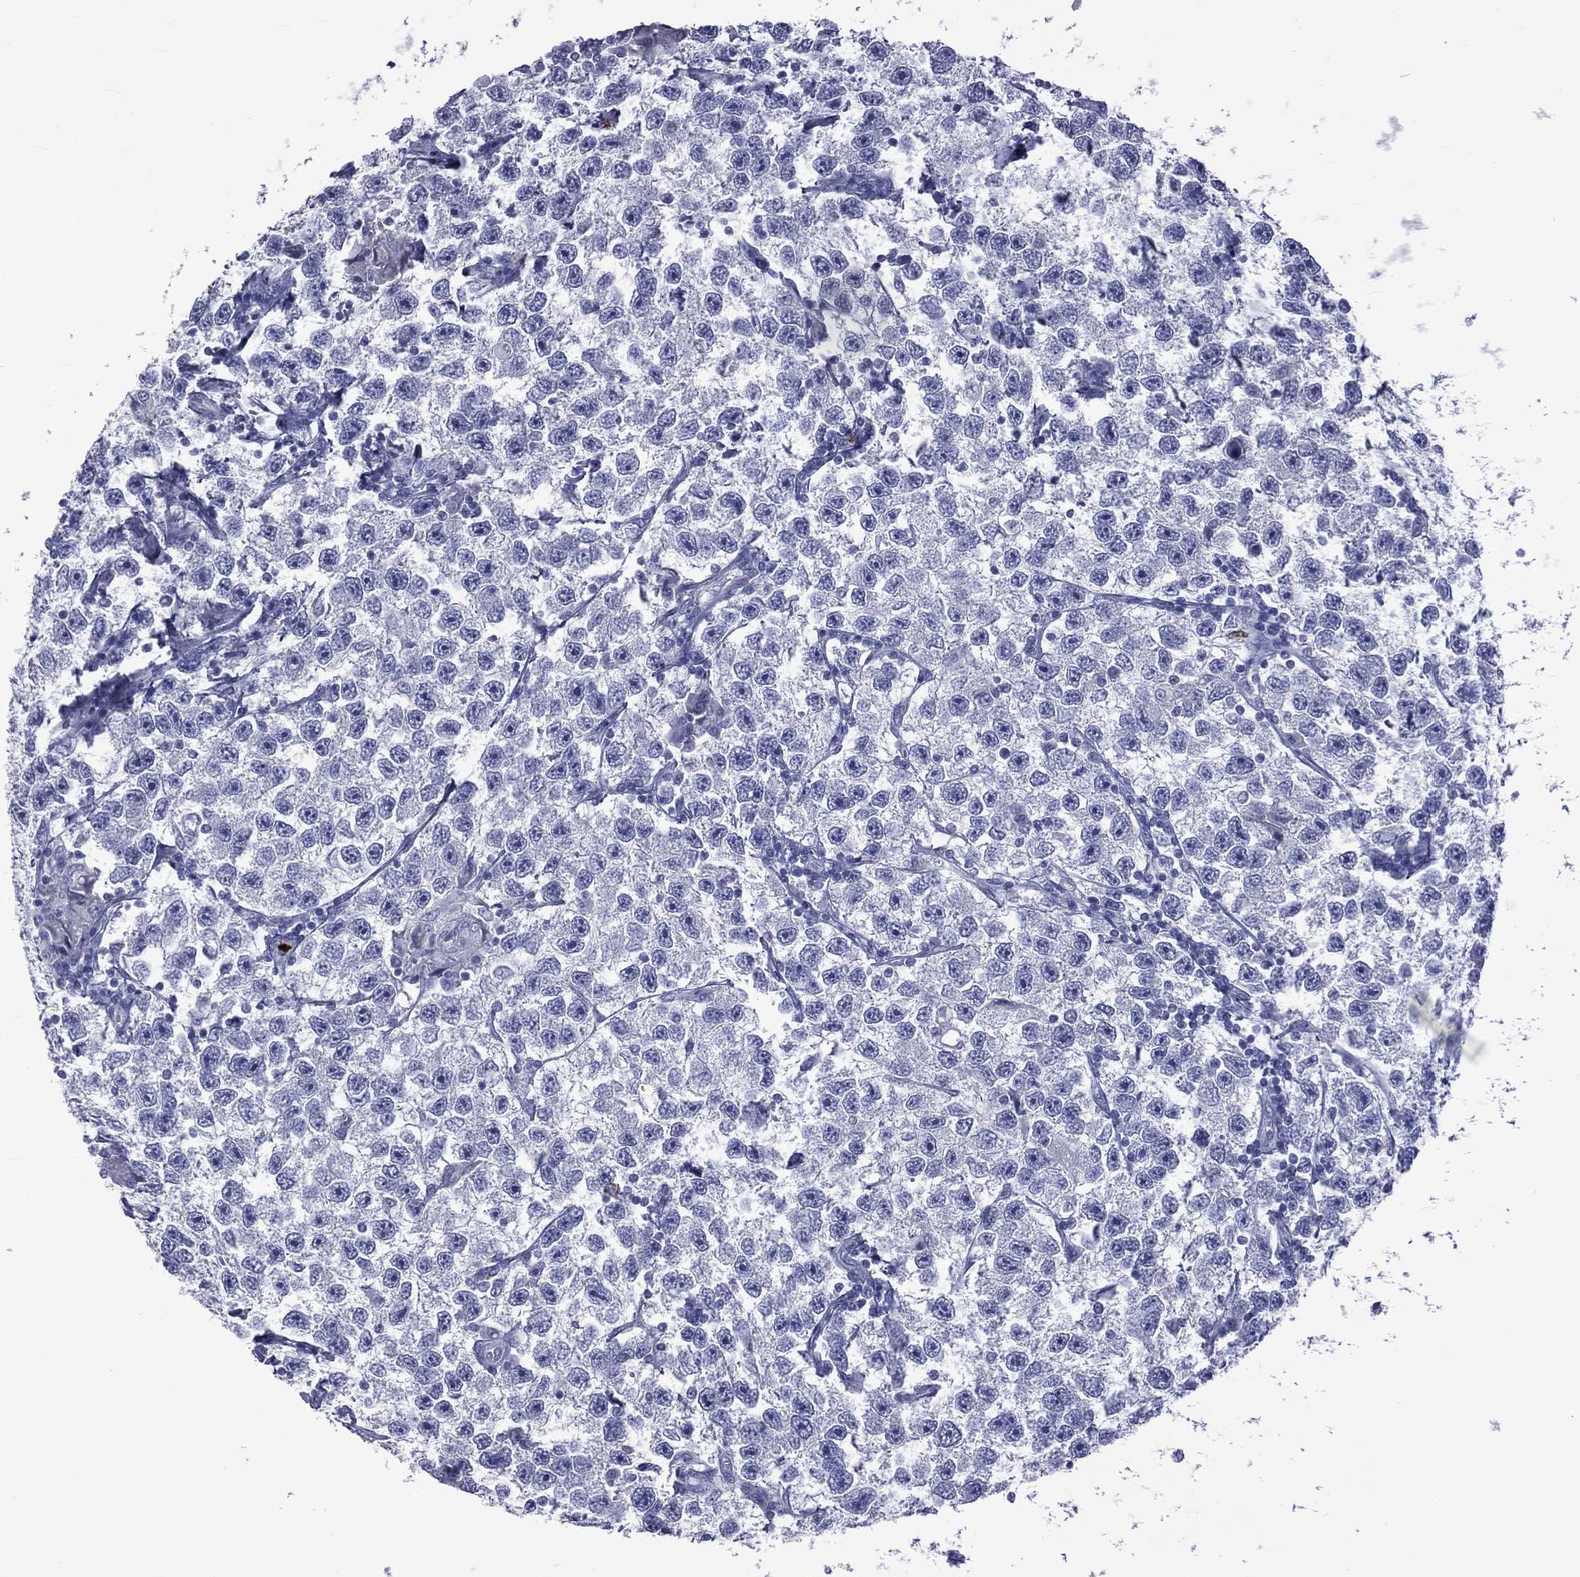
{"staining": {"intensity": "negative", "quantity": "none", "location": "none"}, "tissue": "testis cancer", "cell_type": "Tumor cells", "image_type": "cancer", "snomed": [{"axis": "morphology", "description": "Seminoma, NOS"}, {"axis": "topography", "description": "Testis"}], "caption": "This is an immunohistochemistry (IHC) micrograph of testis cancer. There is no staining in tumor cells.", "gene": "ELANE", "patient": {"sex": "male", "age": 26}}